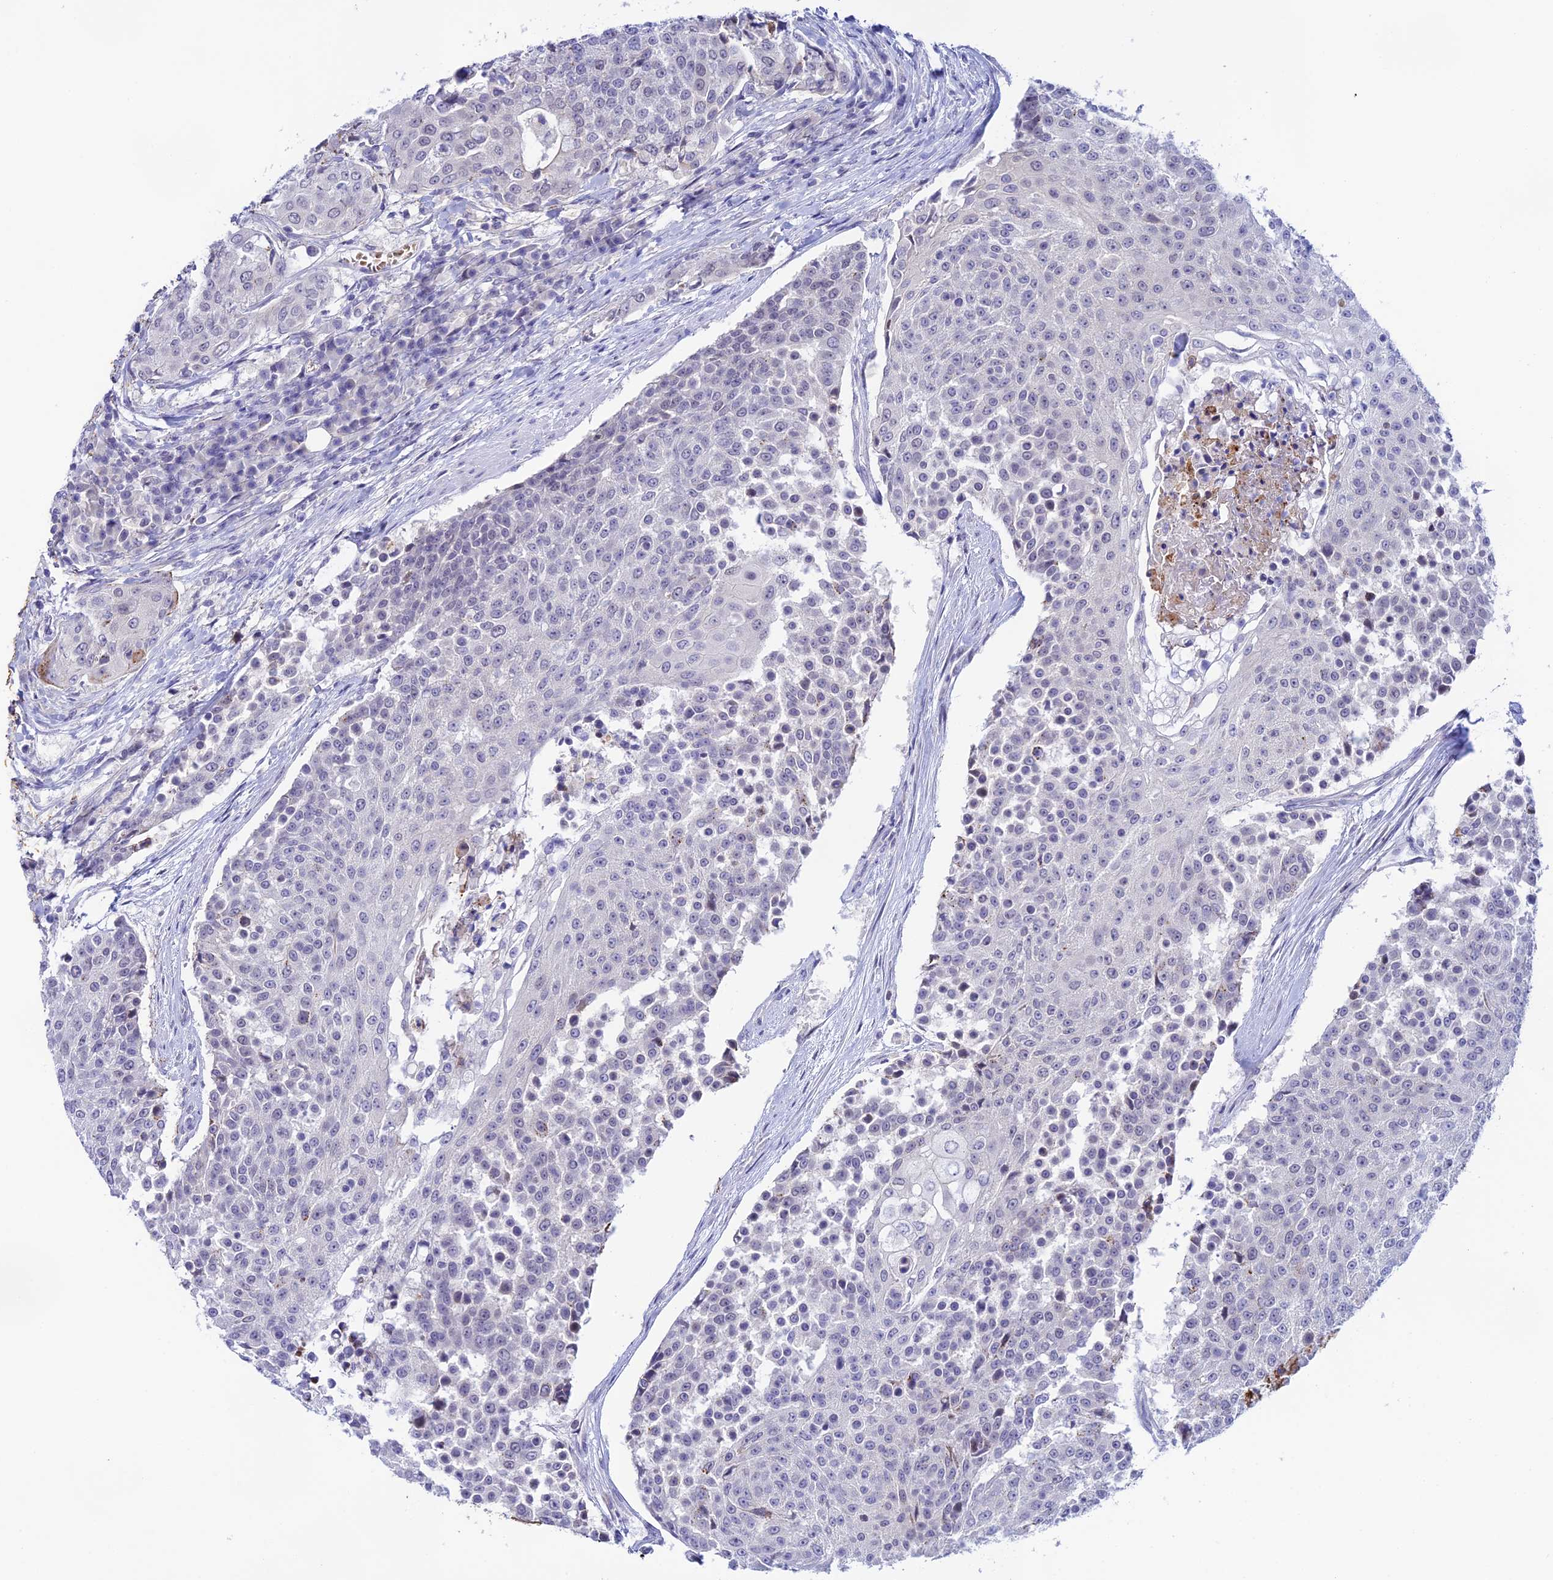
{"staining": {"intensity": "negative", "quantity": "none", "location": "none"}, "tissue": "urothelial cancer", "cell_type": "Tumor cells", "image_type": "cancer", "snomed": [{"axis": "morphology", "description": "Urothelial carcinoma, High grade"}, {"axis": "topography", "description": "Urinary bladder"}], "caption": "Immunohistochemical staining of high-grade urothelial carcinoma exhibits no significant positivity in tumor cells. (DAB (3,3'-diaminobenzidine) immunohistochemistry with hematoxylin counter stain).", "gene": "RASGEF1B", "patient": {"sex": "female", "age": 63}}